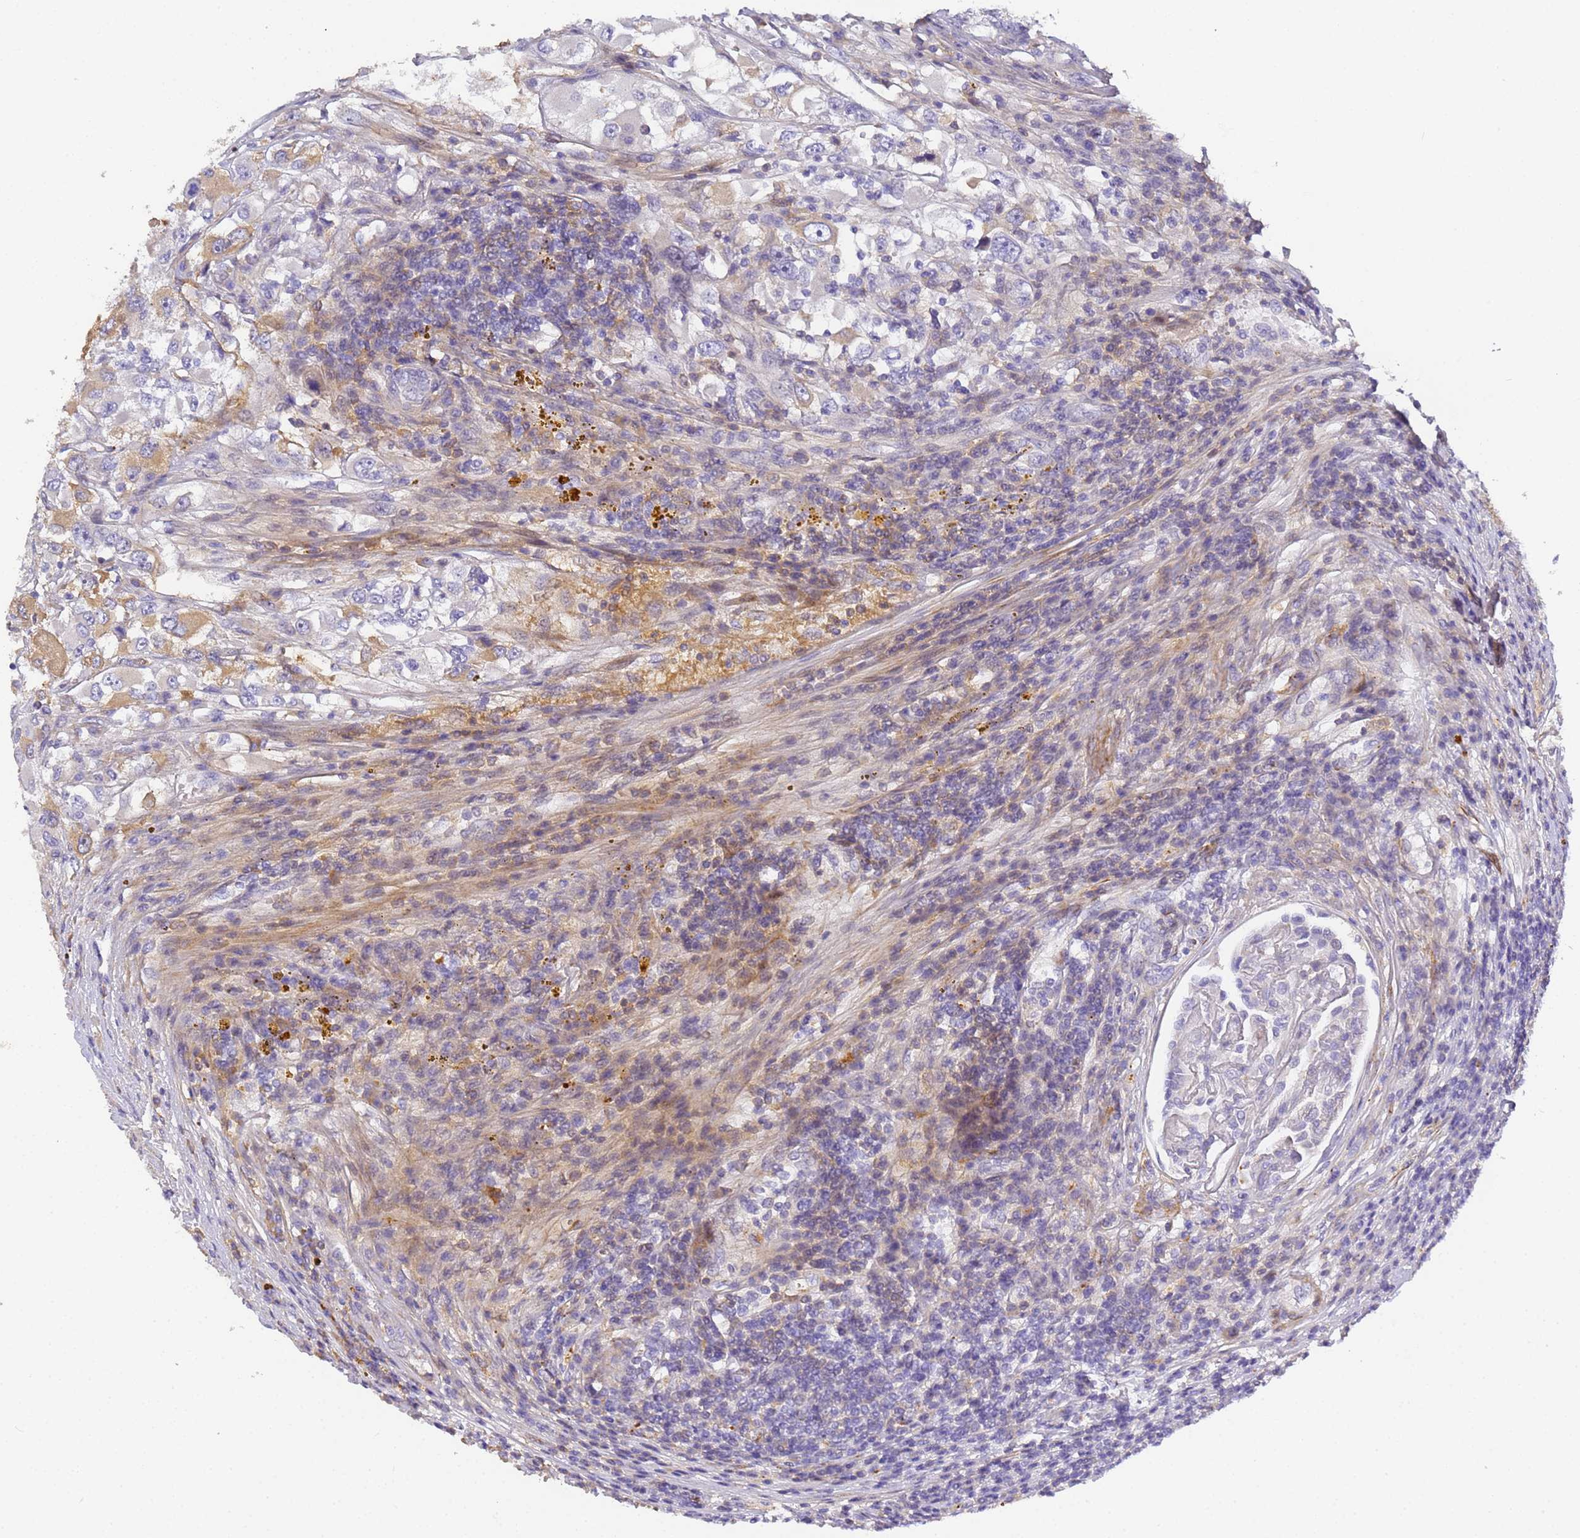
{"staining": {"intensity": "moderate", "quantity": "25%-75%", "location": "cytoplasmic/membranous"}, "tissue": "renal cancer", "cell_type": "Tumor cells", "image_type": "cancer", "snomed": [{"axis": "morphology", "description": "Adenocarcinoma, NOS"}, {"axis": "topography", "description": "Kidney"}], "caption": "An image showing moderate cytoplasmic/membranous staining in approximately 25%-75% of tumor cells in renal adenocarcinoma, as visualized by brown immunohistochemical staining.", "gene": "CFH", "patient": {"sex": "female", "age": 52}}